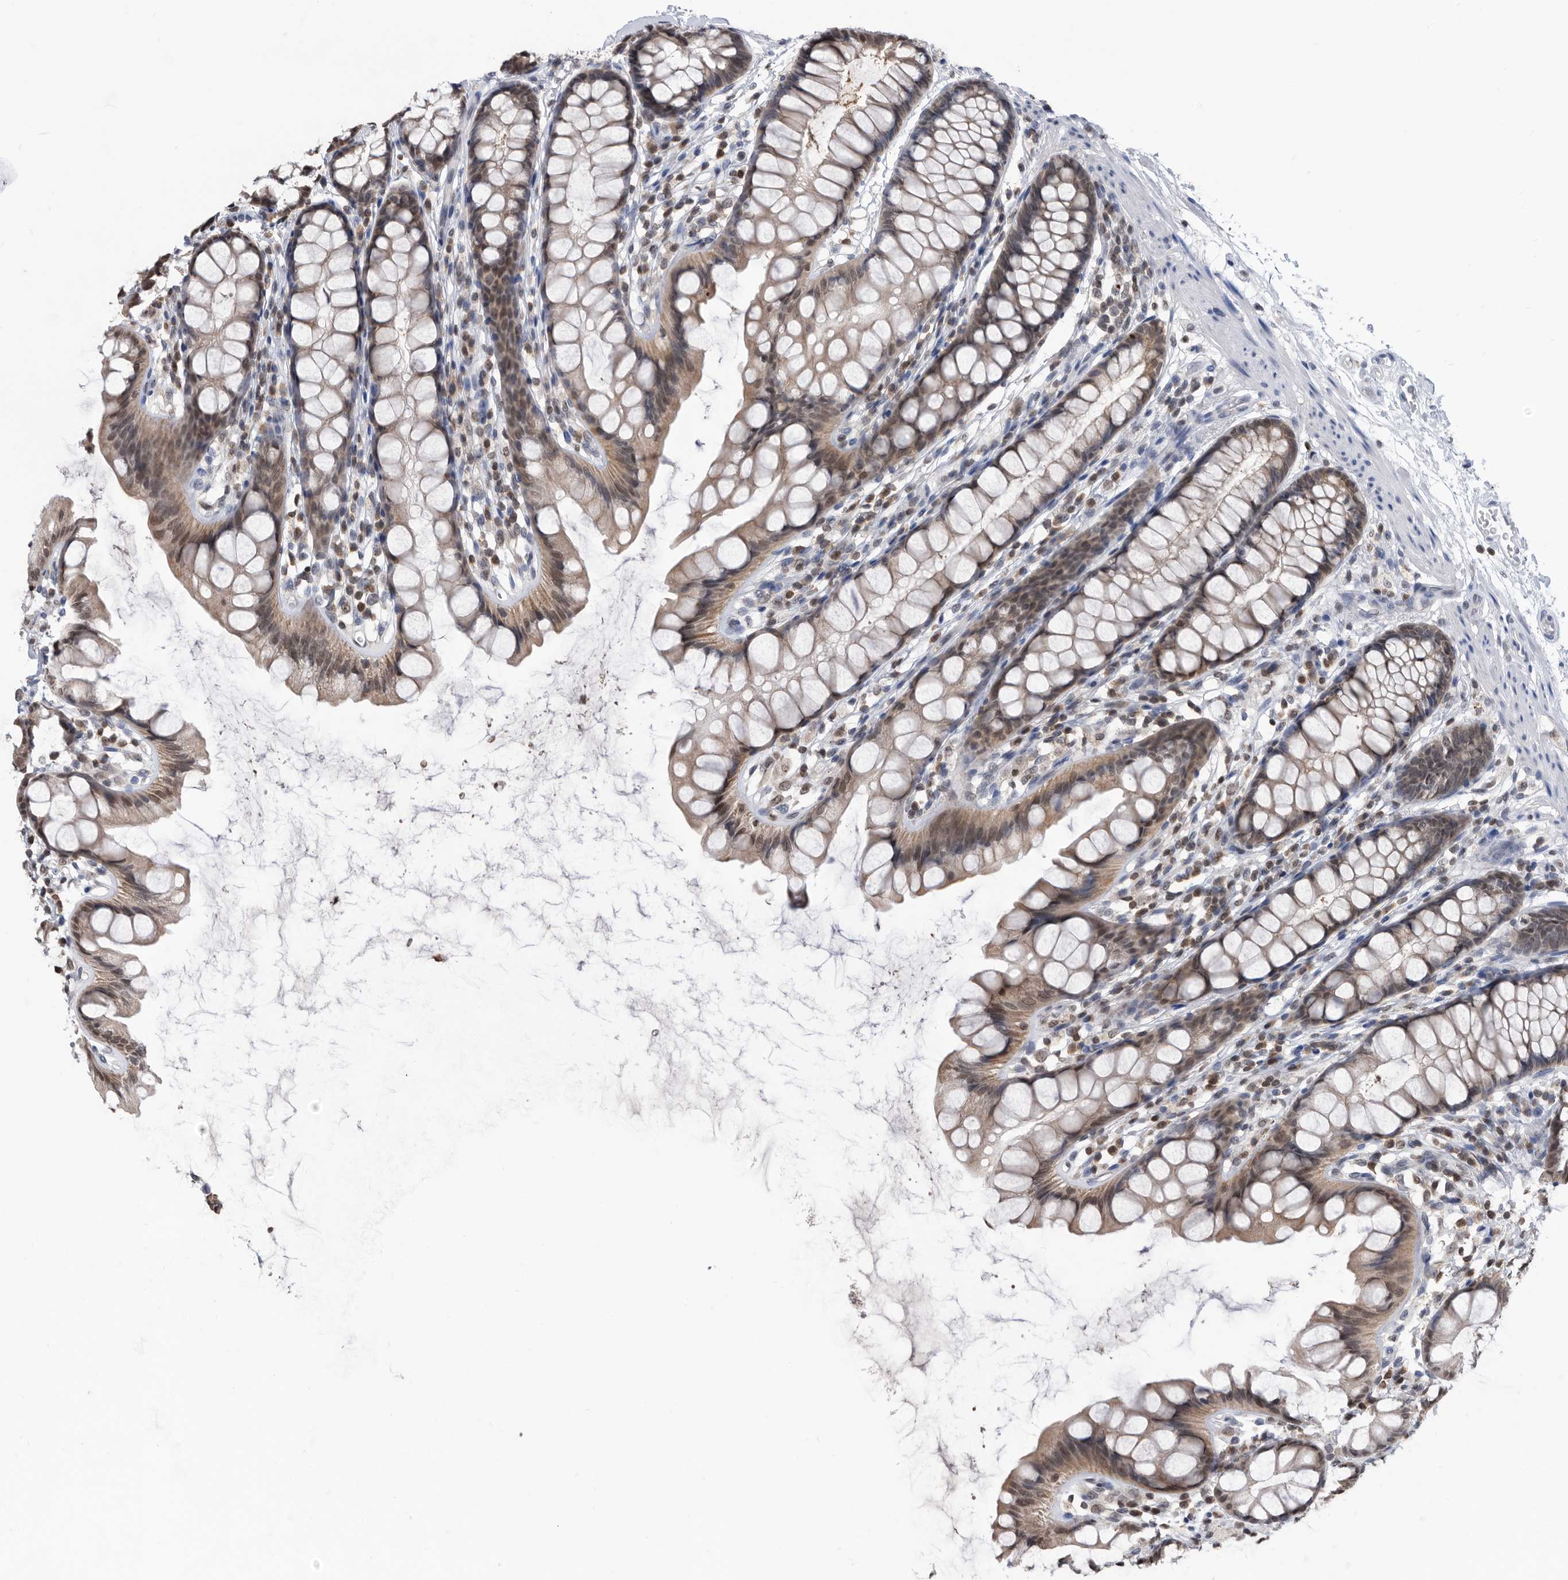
{"staining": {"intensity": "weak", "quantity": ">75%", "location": "cytoplasmic/membranous,nuclear"}, "tissue": "rectum", "cell_type": "Glandular cells", "image_type": "normal", "snomed": [{"axis": "morphology", "description": "Normal tissue, NOS"}, {"axis": "topography", "description": "Rectum"}], "caption": "Immunohistochemistry (IHC) of unremarkable rectum reveals low levels of weak cytoplasmic/membranous,nuclear staining in approximately >75% of glandular cells. (DAB = brown stain, brightfield microscopy at high magnification).", "gene": "TSTD1", "patient": {"sex": "female", "age": 65}}